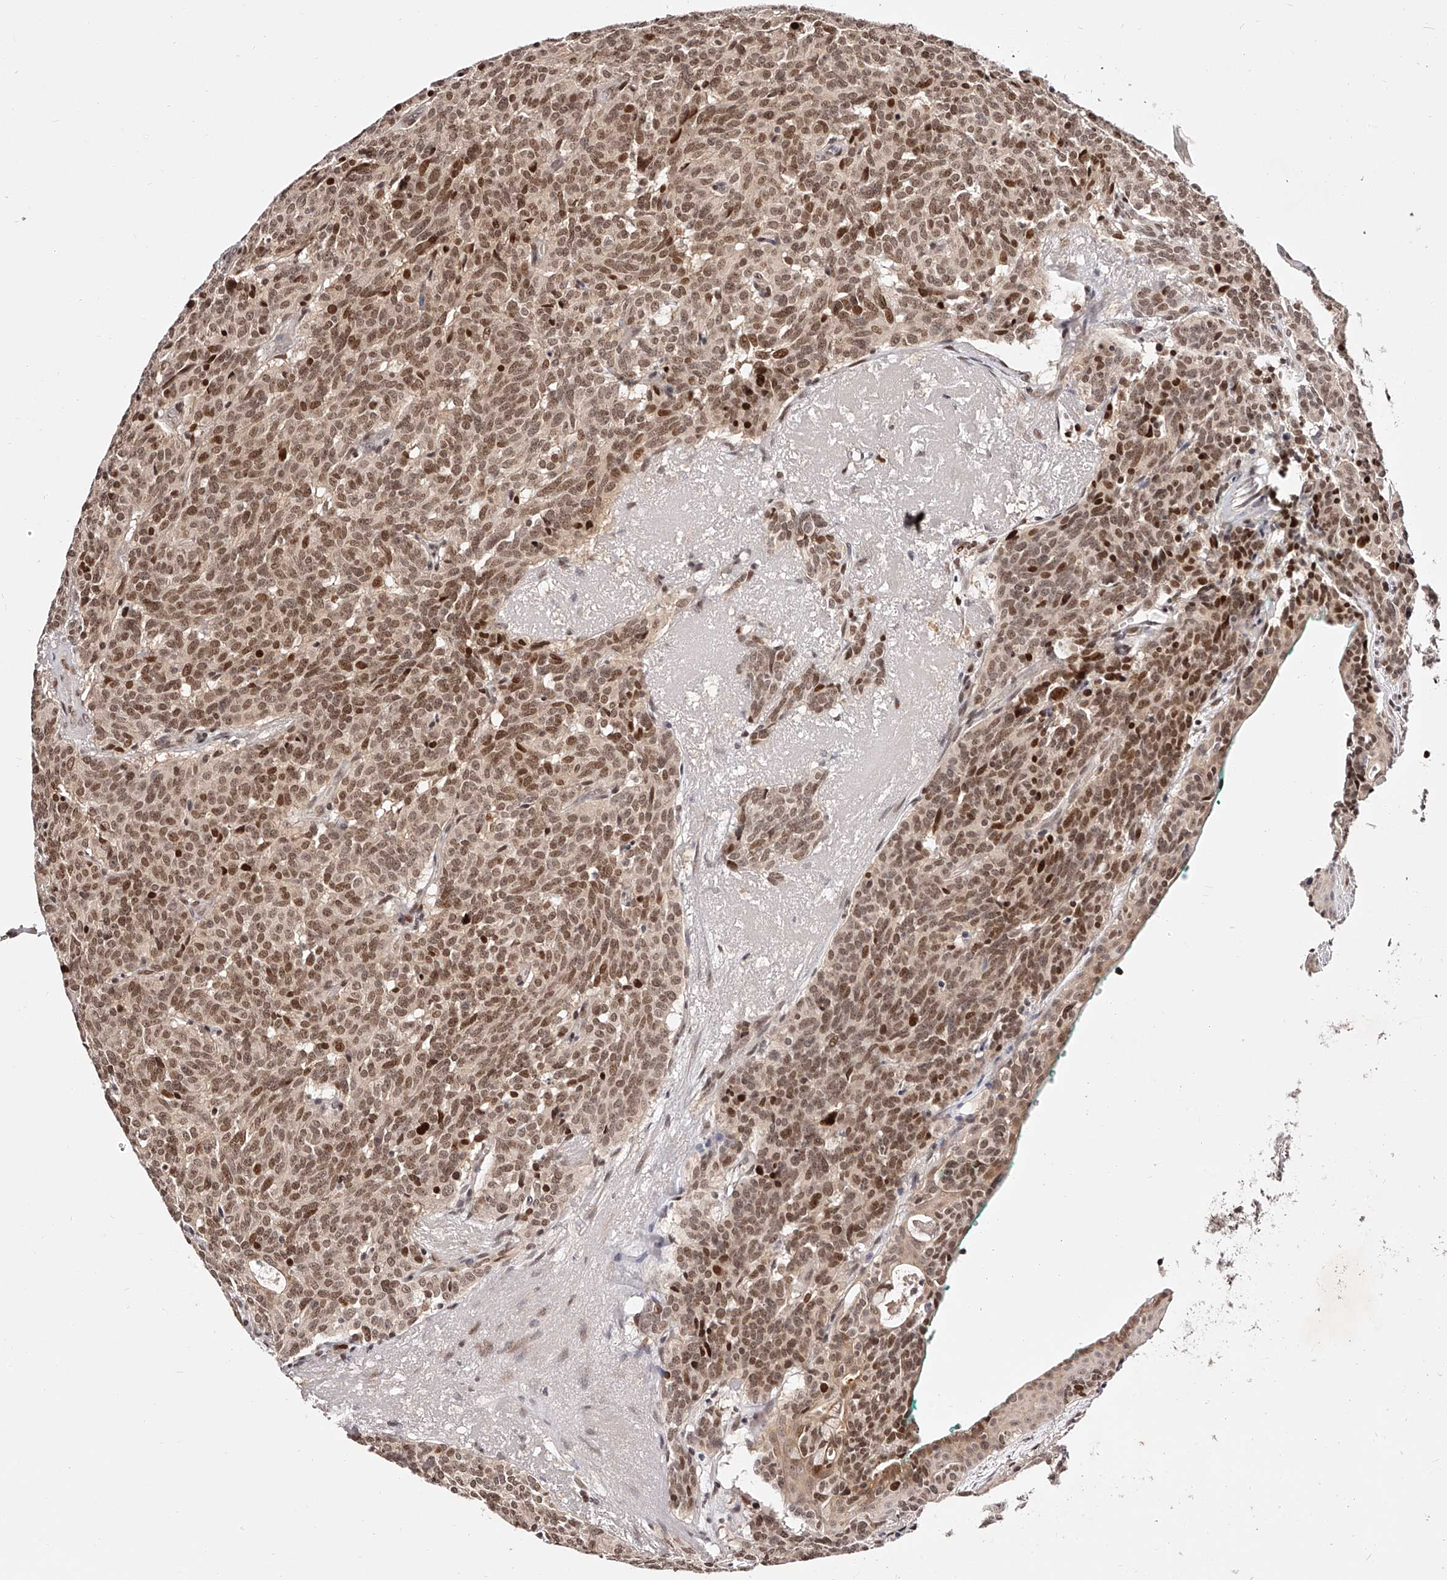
{"staining": {"intensity": "moderate", "quantity": ">75%", "location": "cytoplasmic/membranous,nuclear"}, "tissue": "carcinoid", "cell_type": "Tumor cells", "image_type": "cancer", "snomed": [{"axis": "morphology", "description": "Carcinoid, malignant, NOS"}, {"axis": "topography", "description": "Lung"}], "caption": "Carcinoid (malignant) stained with immunohistochemistry (IHC) shows moderate cytoplasmic/membranous and nuclear positivity in about >75% of tumor cells.", "gene": "USF3", "patient": {"sex": "female", "age": 46}}